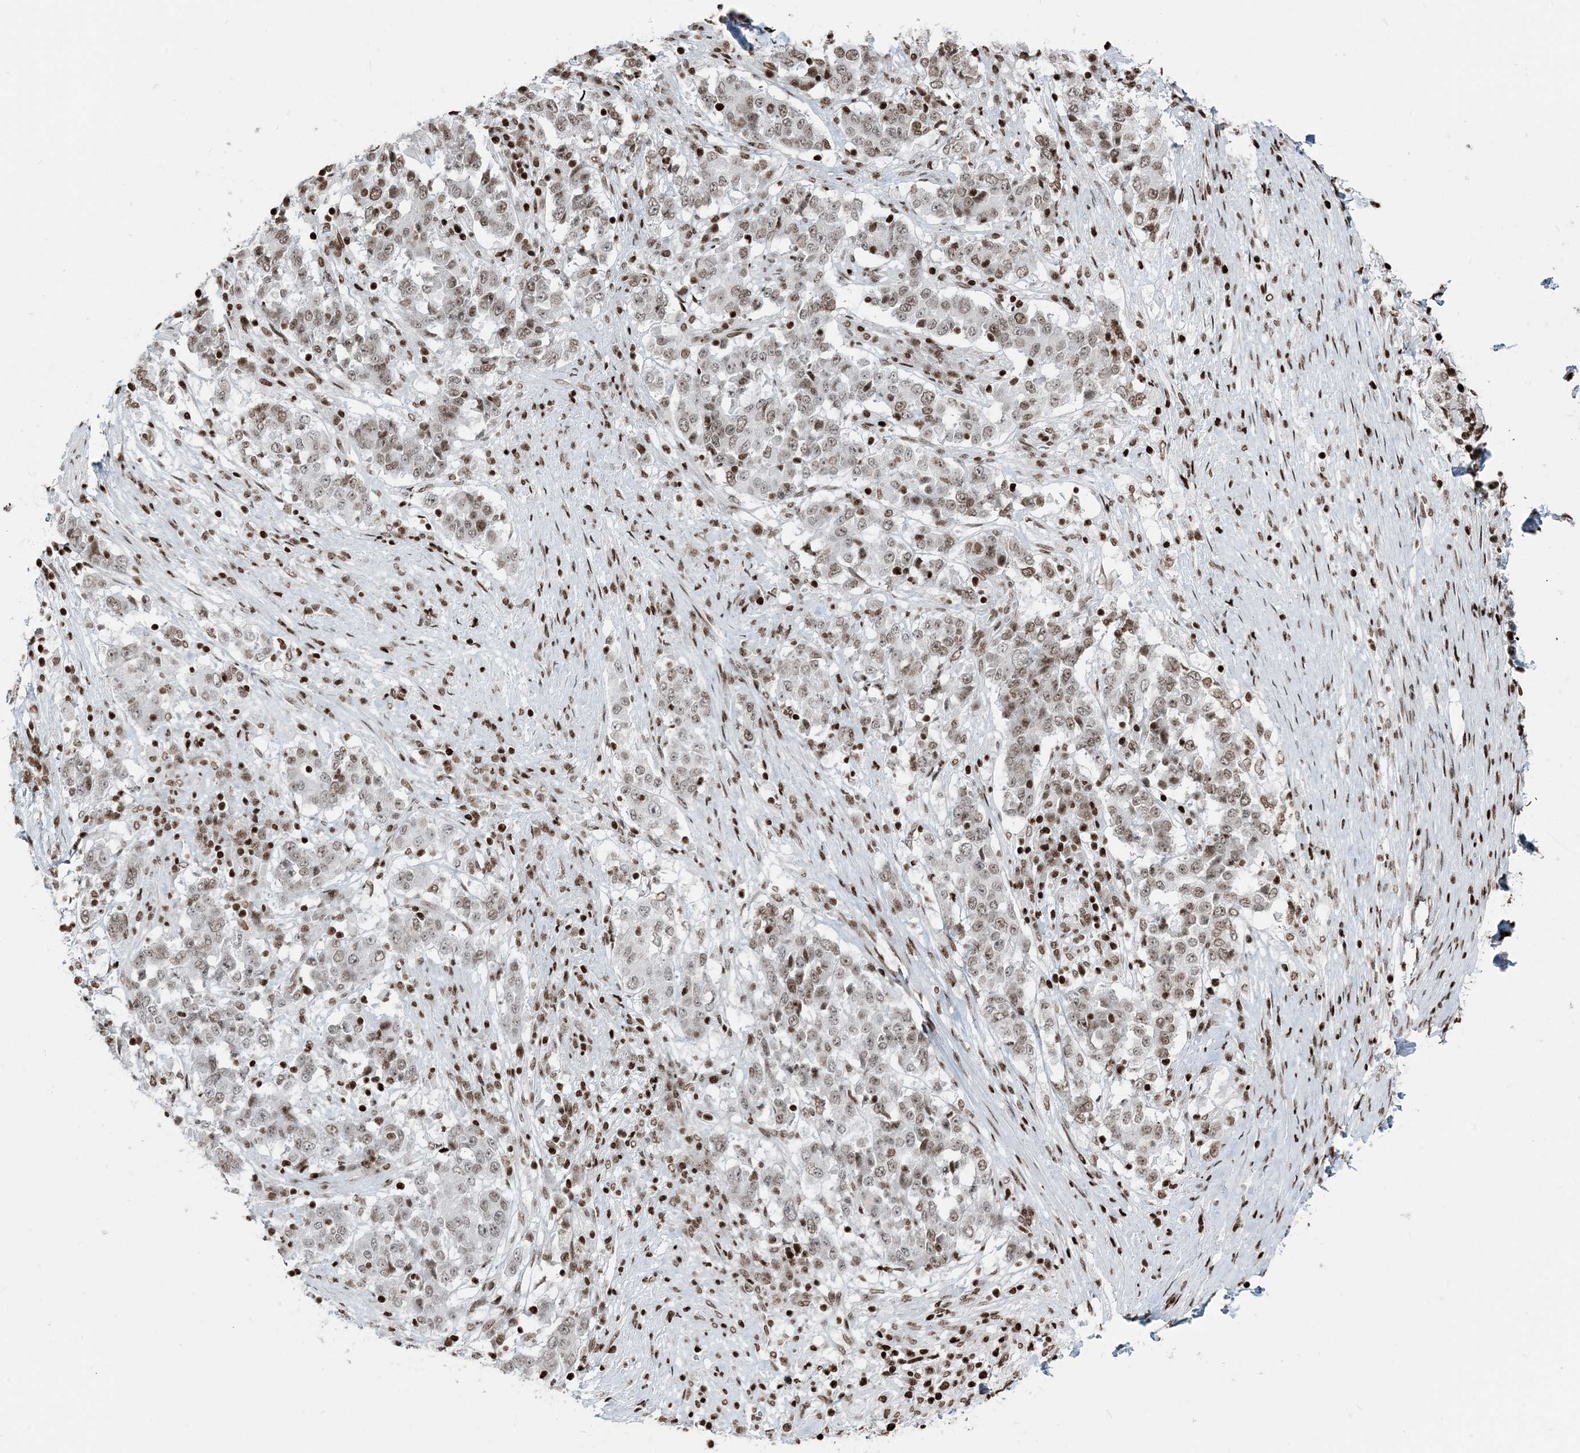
{"staining": {"intensity": "weak", "quantity": ">75%", "location": "nuclear"}, "tissue": "stomach cancer", "cell_type": "Tumor cells", "image_type": "cancer", "snomed": [{"axis": "morphology", "description": "Adenocarcinoma, NOS"}, {"axis": "topography", "description": "Stomach"}], "caption": "Immunohistochemistry image of neoplastic tissue: stomach cancer (adenocarcinoma) stained using immunohistochemistry demonstrates low levels of weak protein expression localized specifically in the nuclear of tumor cells, appearing as a nuclear brown color.", "gene": "H3-3B", "patient": {"sex": "male", "age": 59}}